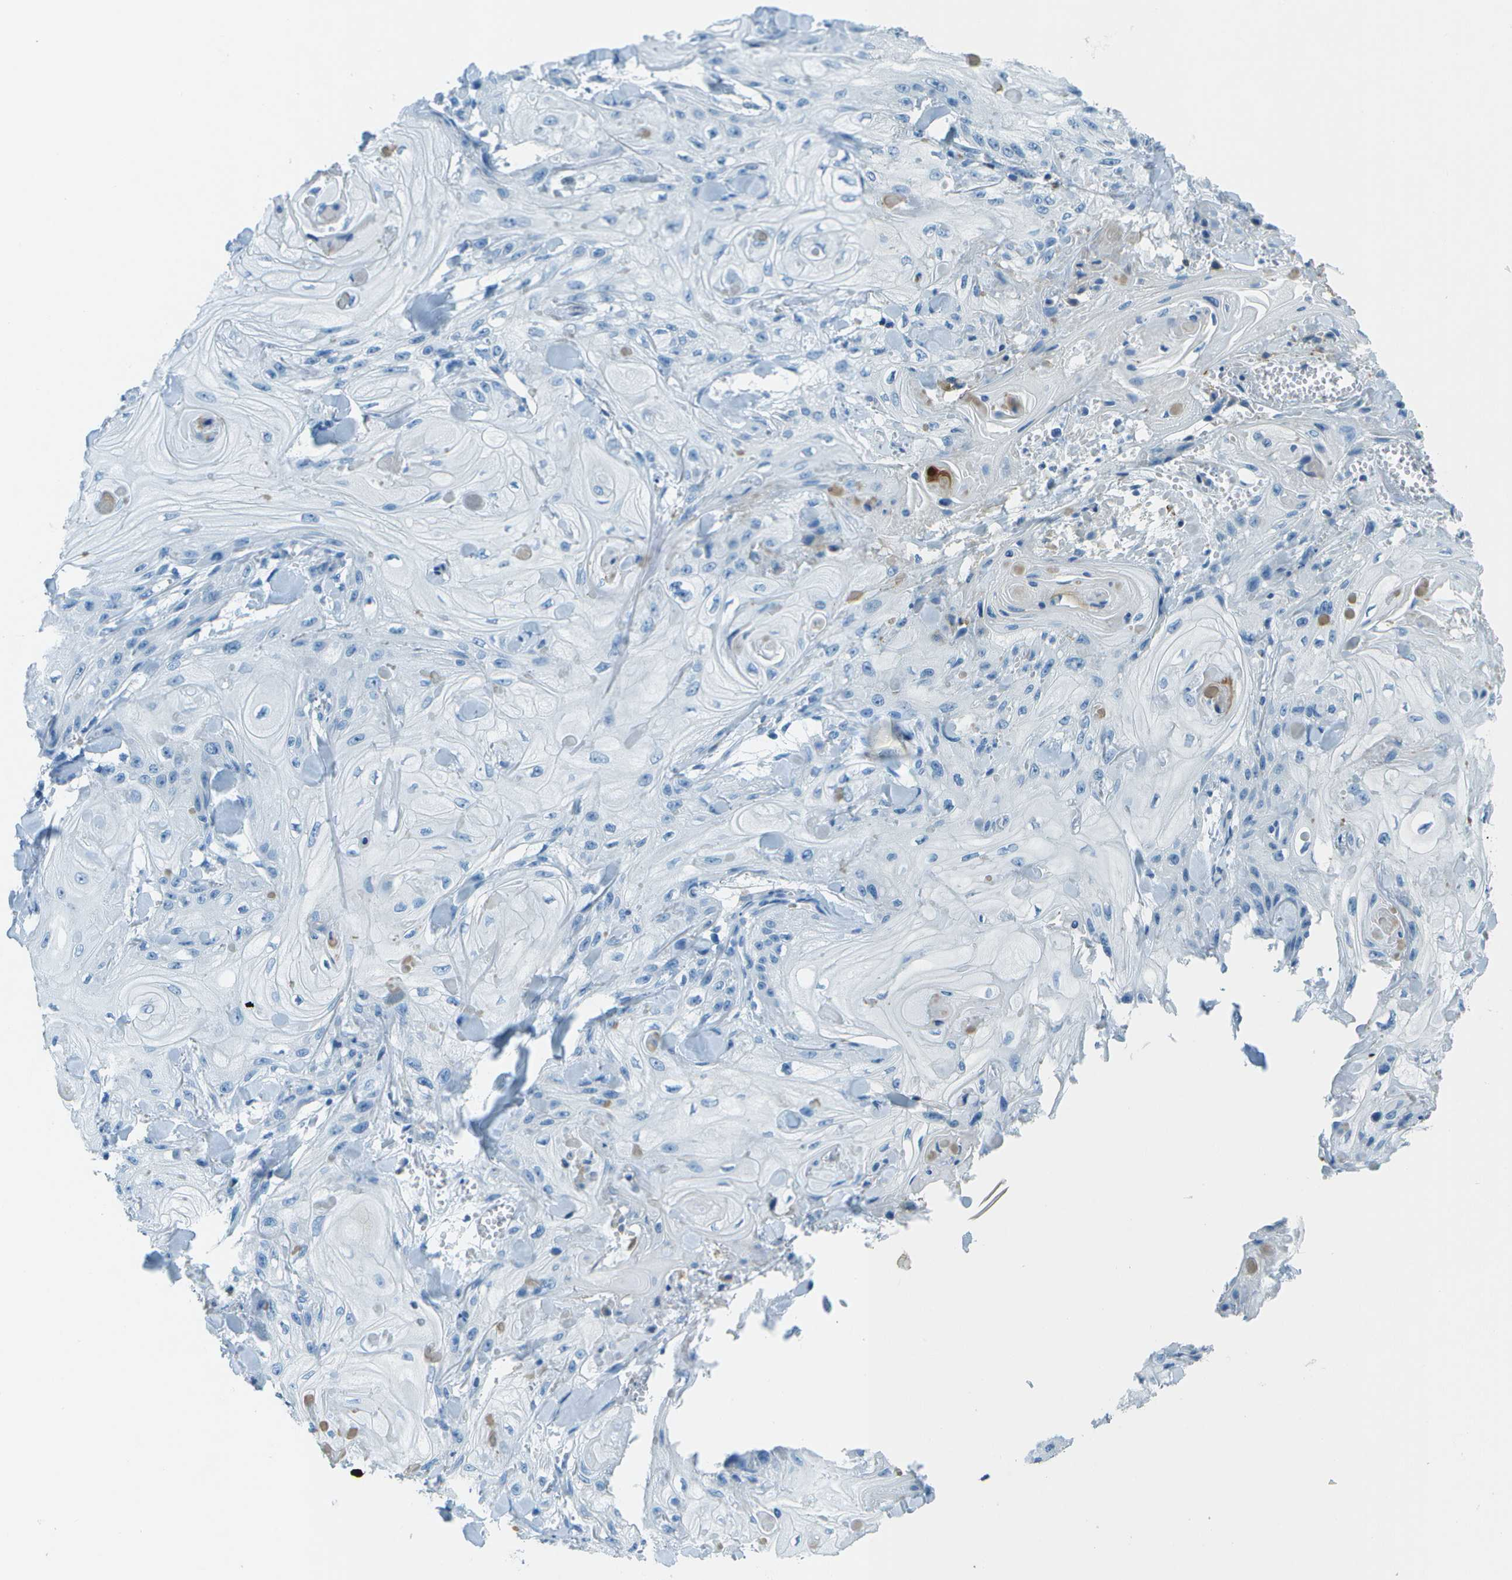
{"staining": {"intensity": "negative", "quantity": "none", "location": "none"}, "tissue": "skin cancer", "cell_type": "Tumor cells", "image_type": "cancer", "snomed": [{"axis": "morphology", "description": "Squamous cell carcinoma, NOS"}, {"axis": "topography", "description": "Skin"}], "caption": "Tumor cells are negative for protein expression in human skin cancer (squamous cell carcinoma). The staining is performed using DAB brown chromogen with nuclei counter-stained in using hematoxylin.", "gene": "SLC16A10", "patient": {"sex": "male", "age": 74}}